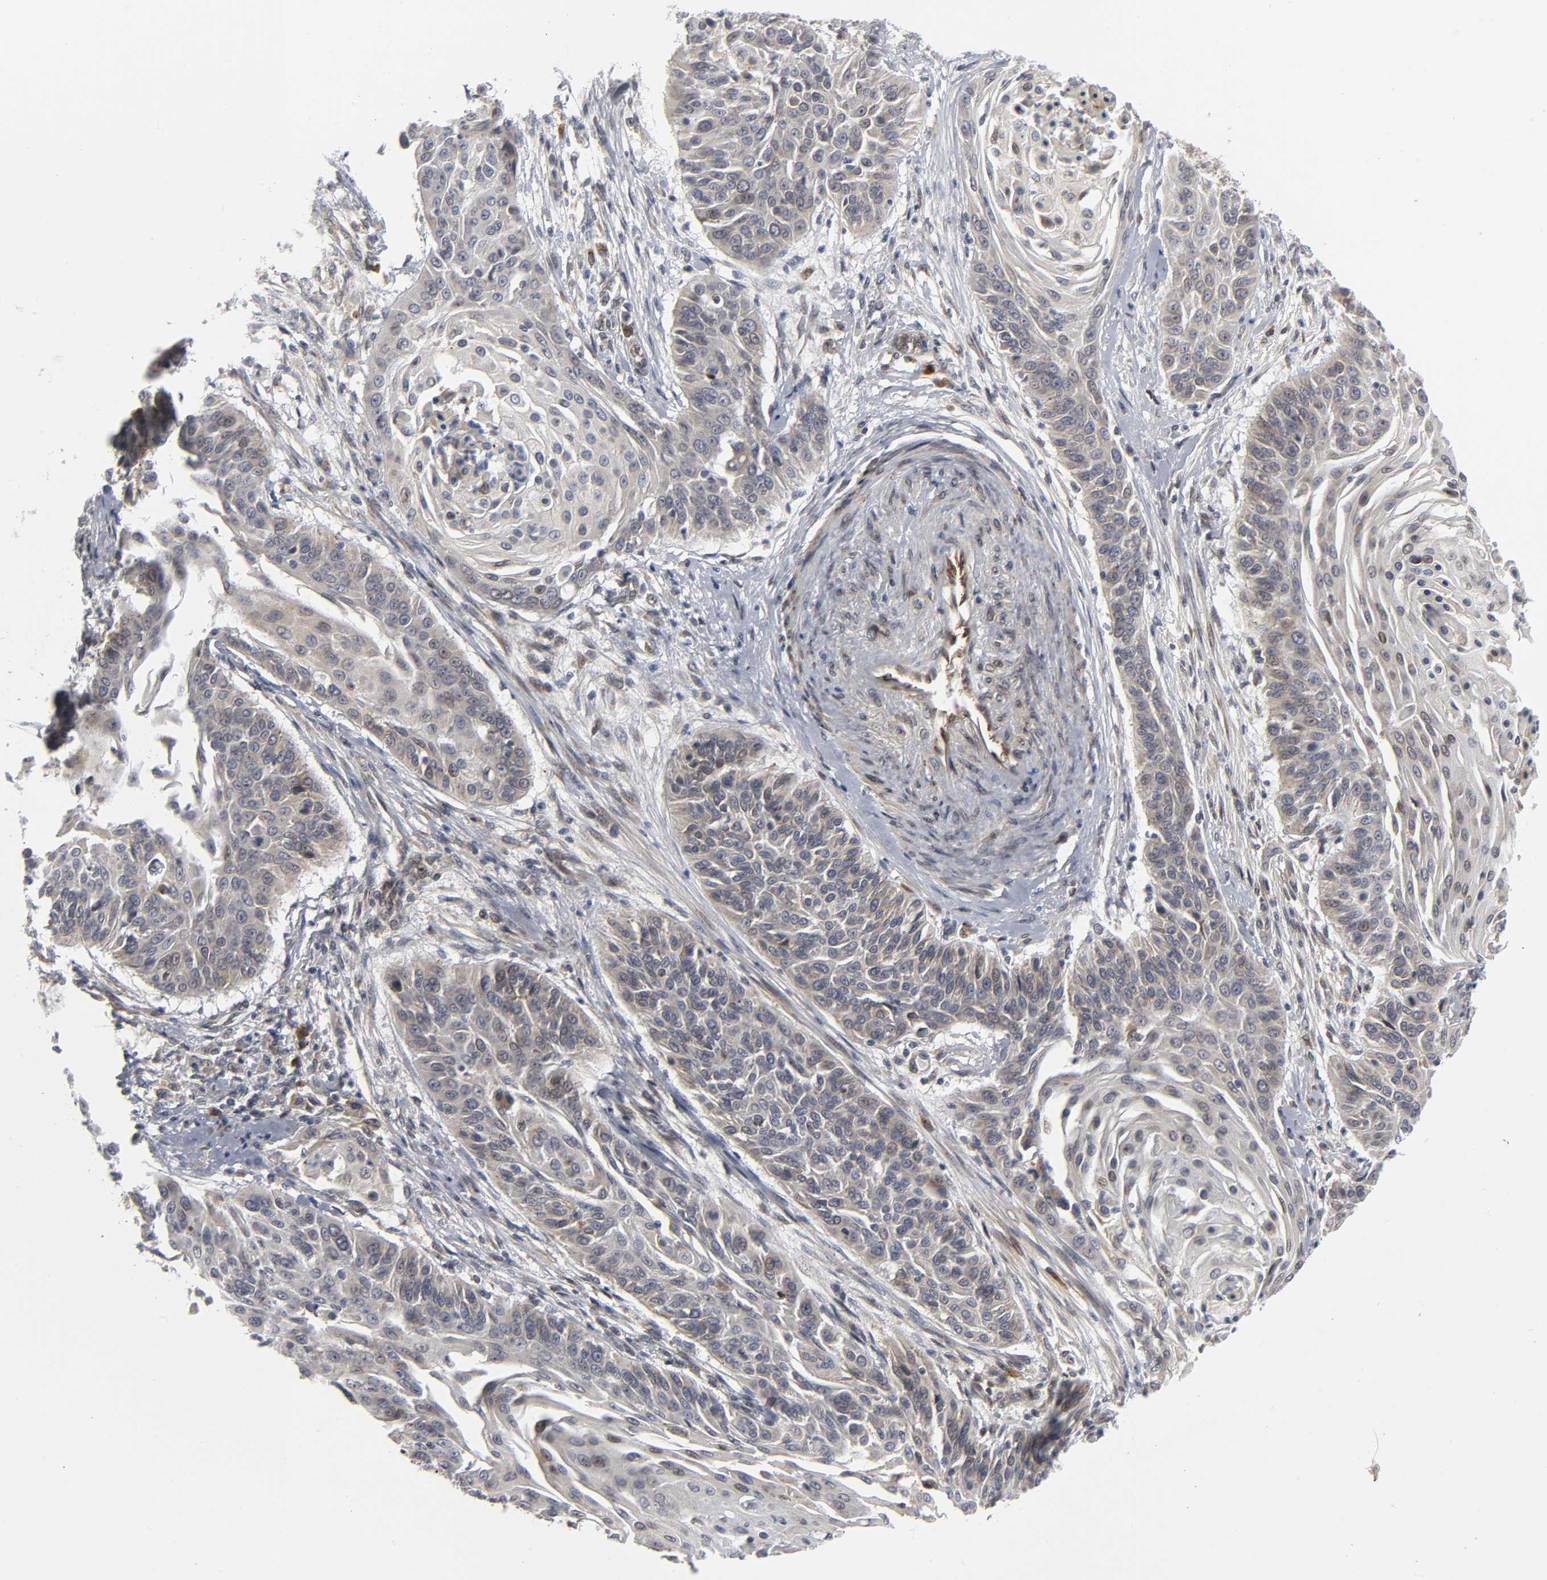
{"staining": {"intensity": "weak", "quantity": "<25%", "location": "cytoplasmic/membranous"}, "tissue": "cervical cancer", "cell_type": "Tumor cells", "image_type": "cancer", "snomed": [{"axis": "morphology", "description": "Squamous cell carcinoma, NOS"}, {"axis": "topography", "description": "Cervix"}], "caption": "An immunohistochemistry micrograph of cervical squamous cell carcinoma is shown. There is no staining in tumor cells of cervical squamous cell carcinoma.", "gene": "ASB6", "patient": {"sex": "female", "age": 33}}